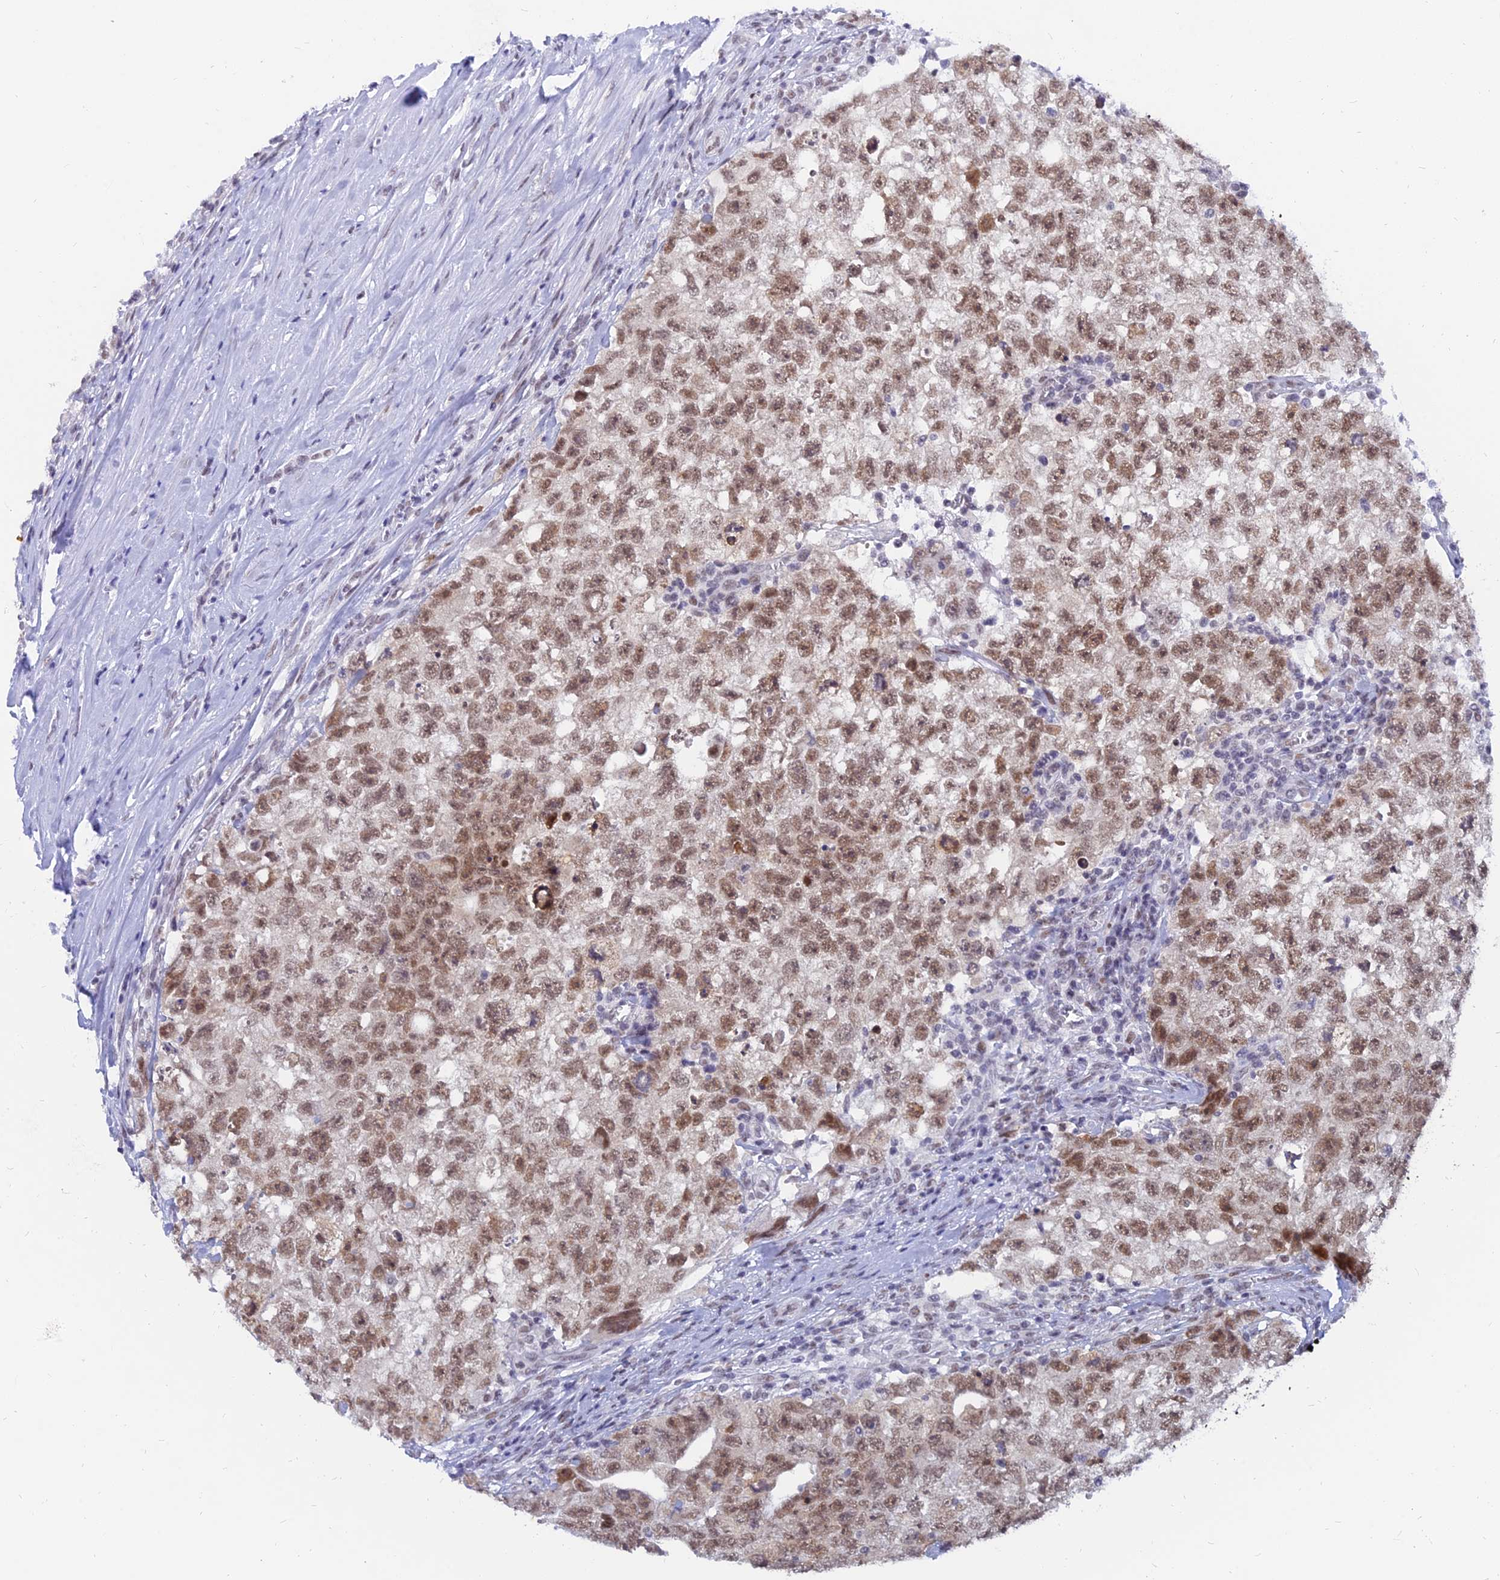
{"staining": {"intensity": "weak", "quantity": ">75%", "location": "nuclear"}, "tissue": "testis cancer", "cell_type": "Tumor cells", "image_type": "cancer", "snomed": [{"axis": "morphology", "description": "Seminoma, NOS"}, {"axis": "morphology", "description": "Carcinoma, Embryonal, NOS"}, {"axis": "topography", "description": "Testis"}], "caption": "About >75% of tumor cells in human testis seminoma demonstrate weak nuclear protein staining as visualized by brown immunohistochemical staining.", "gene": "DPY30", "patient": {"sex": "male", "age": 29}}